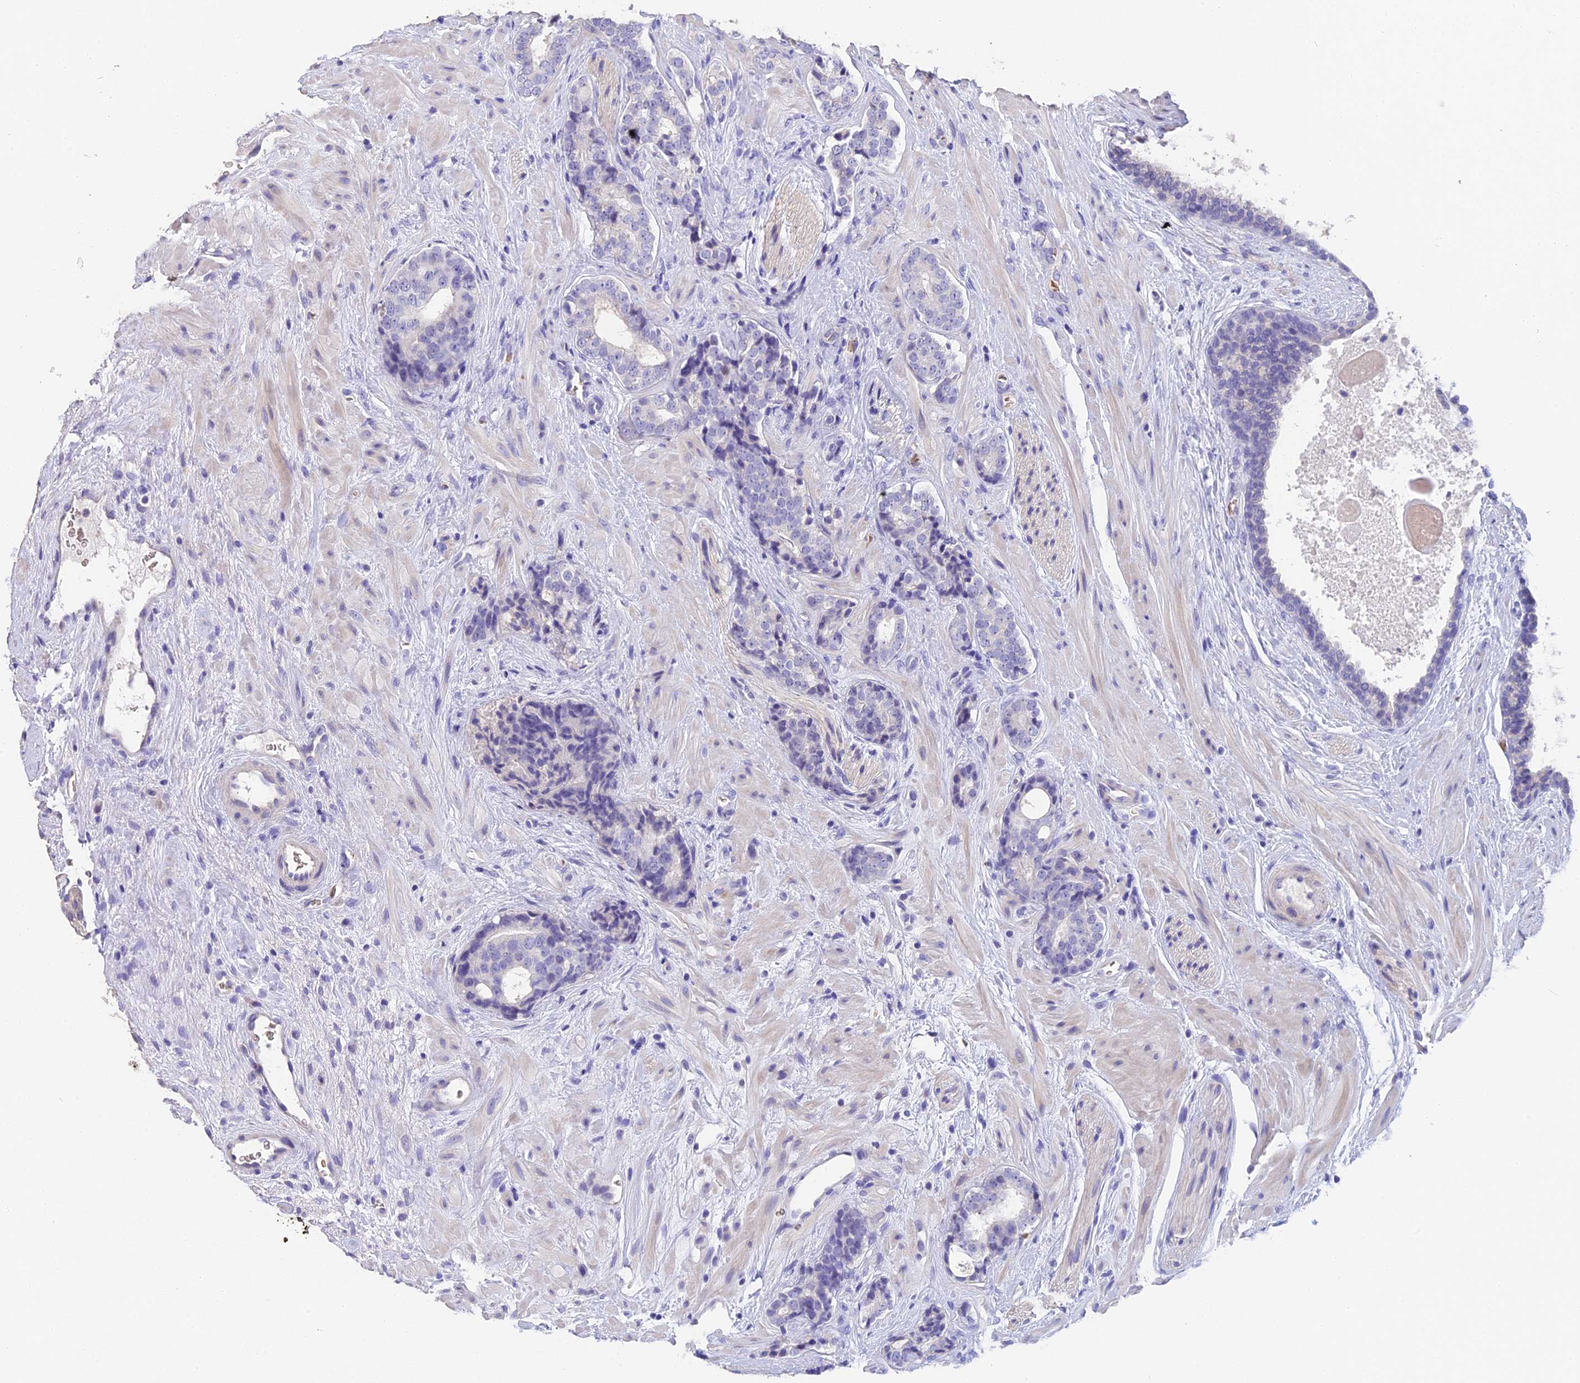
{"staining": {"intensity": "negative", "quantity": "none", "location": "none"}, "tissue": "prostate cancer", "cell_type": "Tumor cells", "image_type": "cancer", "snomed": [{"axis": "morphology", "description": "Adenocarcinoma, High grade"}, {"axis": "topography", "description": "Prostate"}], "caption": "IHC micrograph of adenocarcinoma (high-grade) (prostate) stained for a protein (brown), which displays no positivity in tumor cells.", "gene": "TNNC2", "patient": {"sex": "male", "age": 56}}